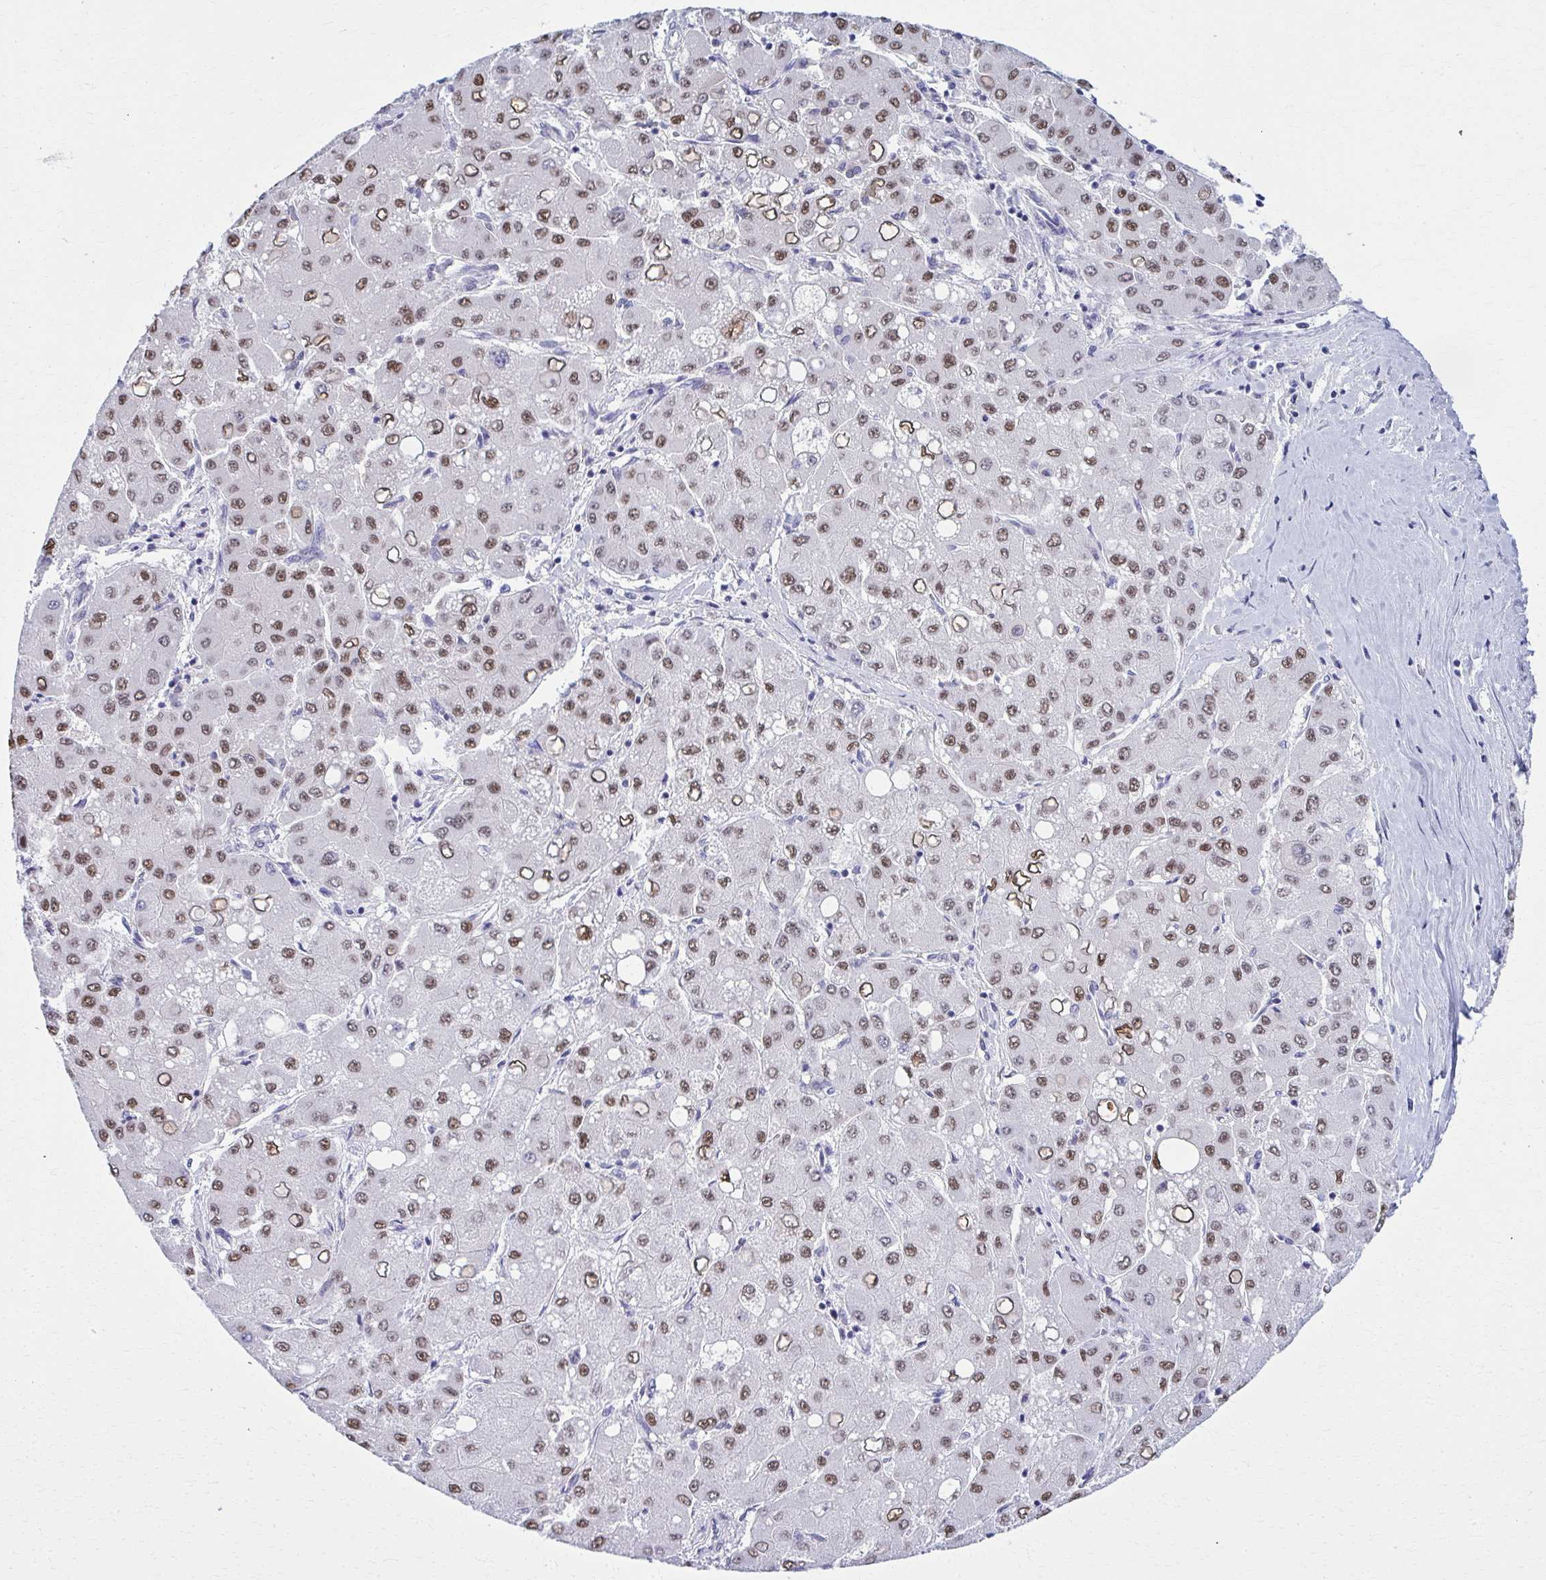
{"staining": {"intensity": "moderate", "quantity": "25%-75%", "location": "nuclear"}, "tissue": "liver cancer", "cell_type": "Tumor cells", "image_type": "cancer", "snomed": [{"axis": "morphology", "description": "Carcinoma, Hepatocellular, NOS"}, {"axis": "topography", "description": "Liver"}], "caption": "Immunohistochemistry image of neoplastic tissue: human liver cancer stained using immunohistochemistry reveals medium levels of moderate protein expression localized specifically in the nuclear of tumor cells, appearing as a nuclear brown color.", "gene": "SCLY", "patient": {"sex": "male", "age": 40}}